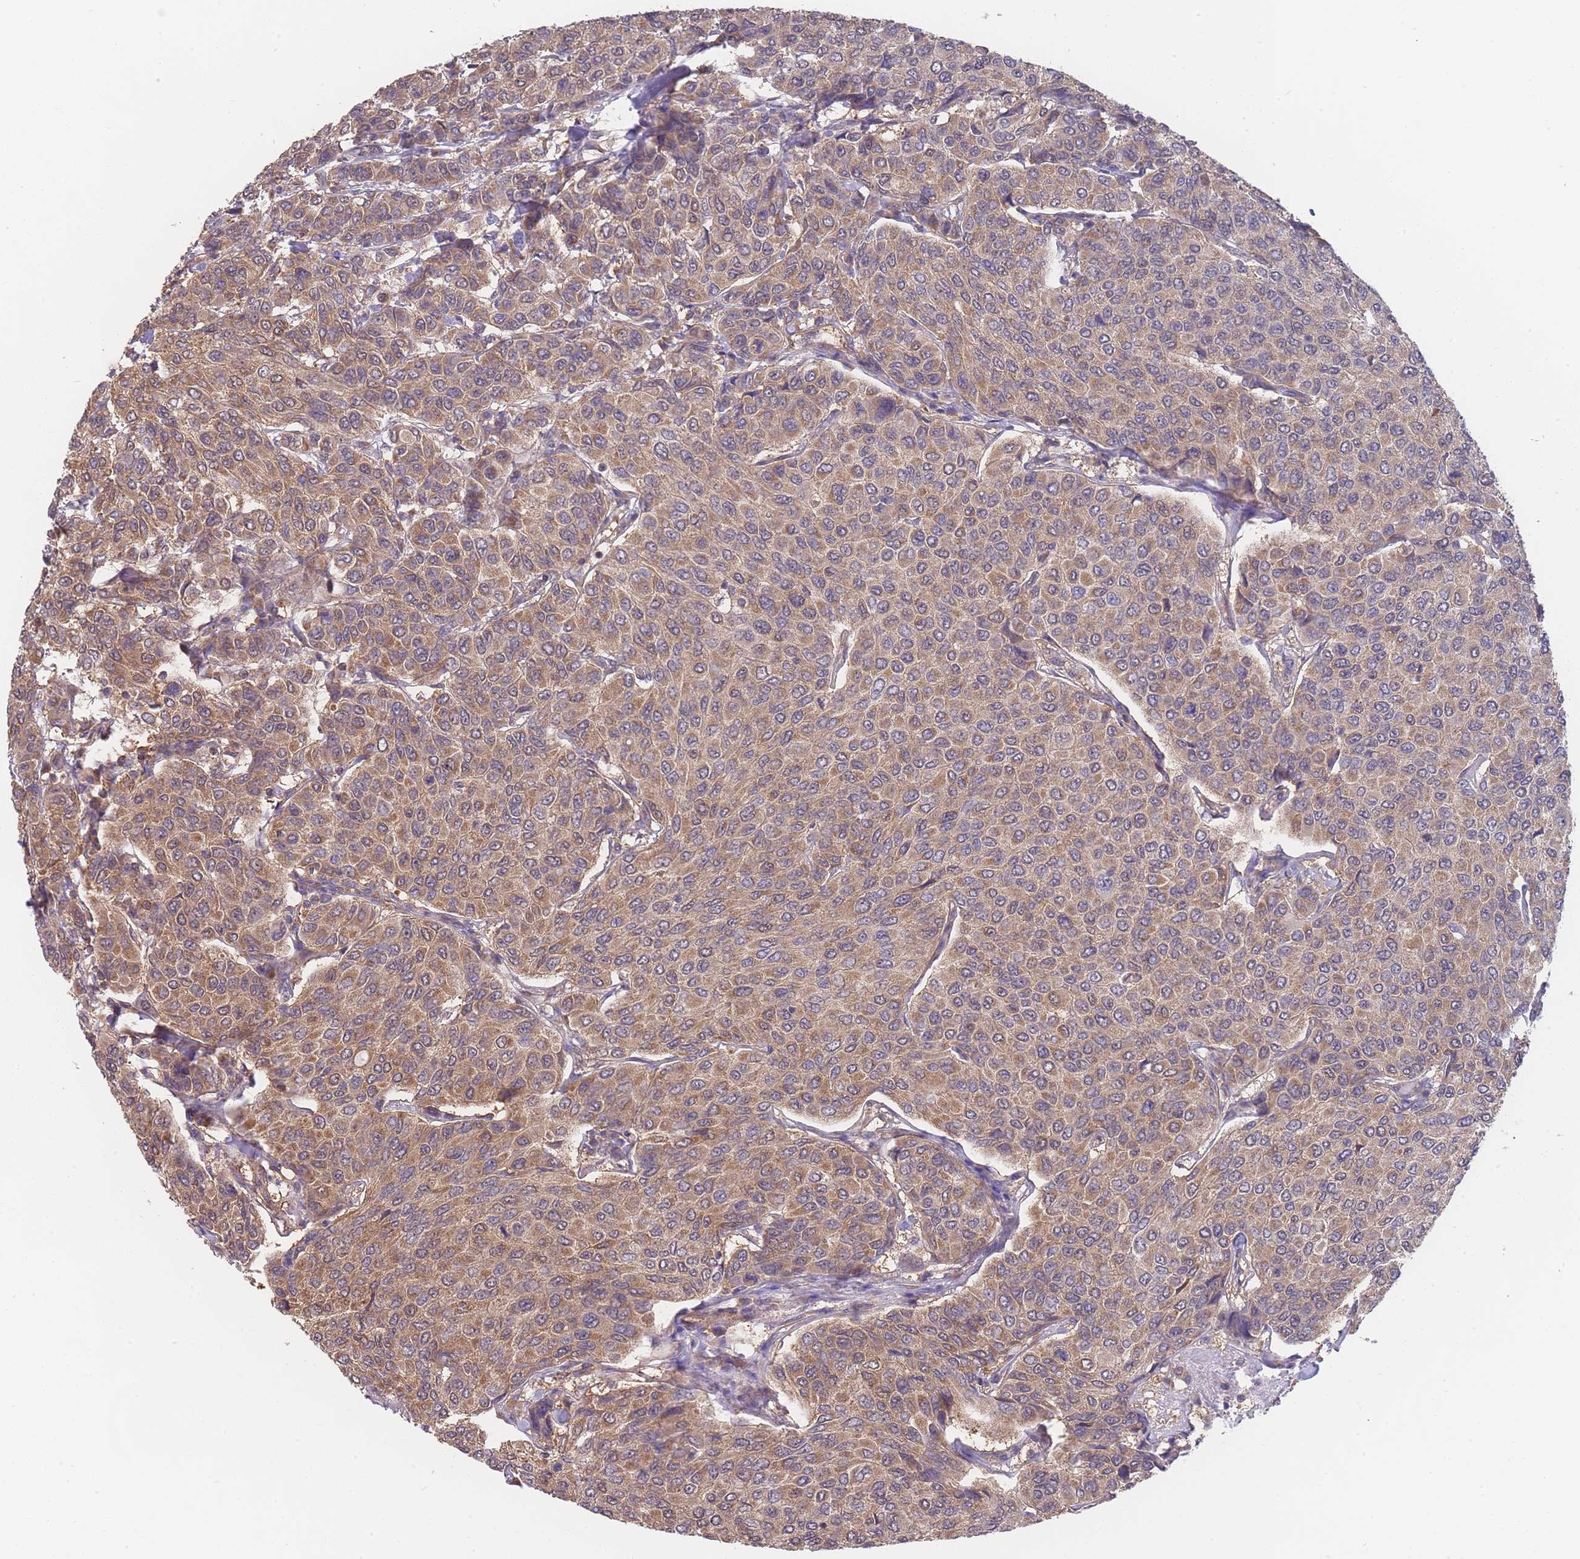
{"staining": {"intensity": "moderate", "quantity": ">75%", "location": "cytoplasmic/membranous"}, "tissue": "breast cancer", "cell_type": "Tumor cells", "image_type": "cancer", "snomed": [{"axis": "morphology", "description": "Duct carcinoma"}, {"axis": "topography", "description": "Breast"}], "caption": "There is medium levels of moderate cytoplasmic/membranous positivity in tumor cells of breast intraductal carcinoma, as demonstrated by immunohistochemical staining (brown color).", "gene": "MRPS18B", "patient": {"sex": "female", "age": 55}}